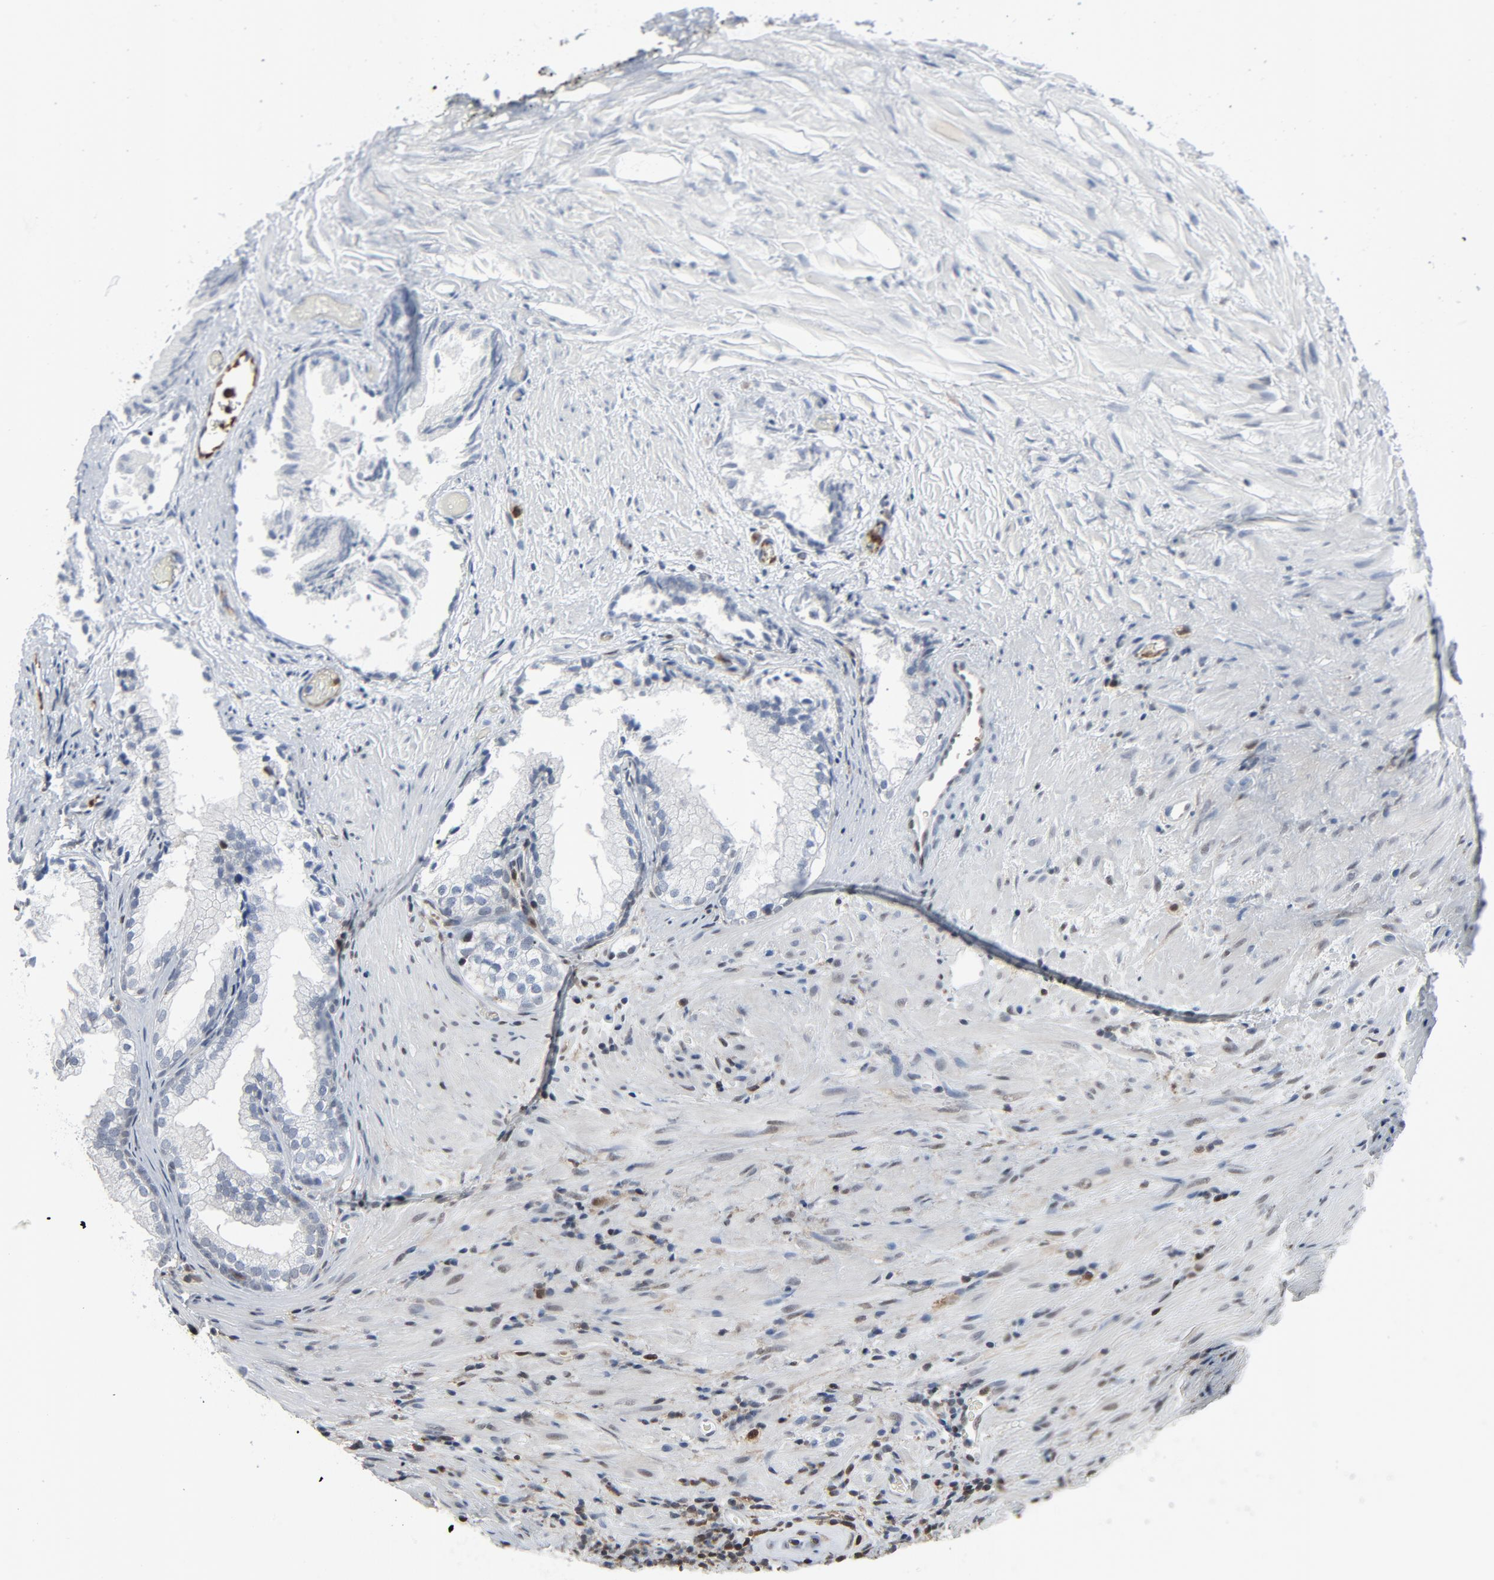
{"staining": {"intensity": "negative", "quantity": "none", "location": "none"}, "tissue": "prostate", "cell_type": "Glandular cells", "image_type": "normal", "snomed": [{"axis": "morphology", "description": "Normal tissue, NOS"}, {"axis": "topography", "description": "Prostate"}], "caption": "Glandular cells show no significant positivity in benign prostate. (Brightfield microscopy of DAB (3,3'-diaminobenzidine) IHC at high magnification).", "gene": "STAT5A", "patient": {"sex": "male", "age": 76}}